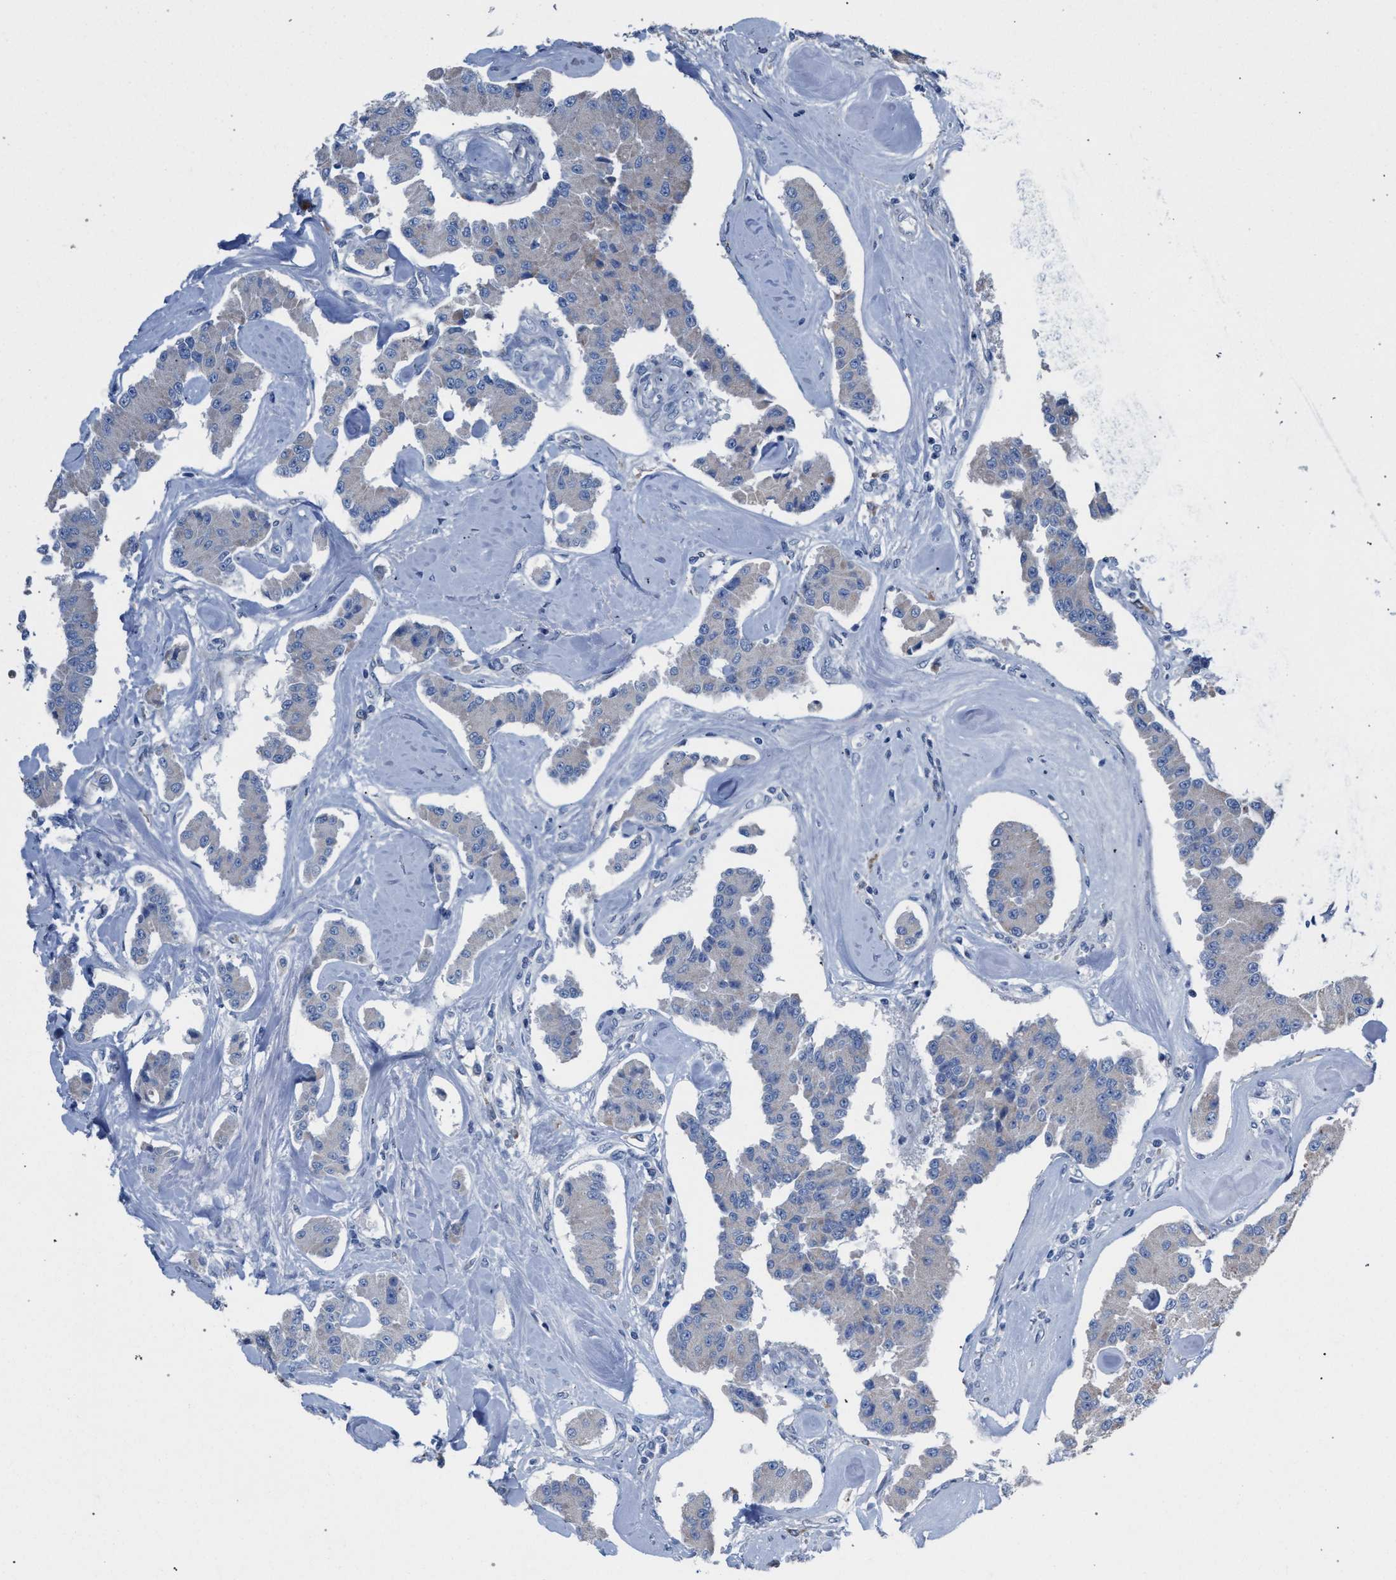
{"staining": {"intensity": "negative", "quantity": "none", "location": "none"}, "tissue": "carcinoid", "cell_type": "Tumor cells", "image_type": "cancer", "snomed": [{"axis": "morphology", "description": "Carcinoid, malignant, NOS"}, {"axis": "topography", "description": "Pancreas"}], "caption": "This is an immunohistochemistry image of human carcinoid. There is no staining in tumor cells.", "gene": "RNF135", "patient": {"sex": "male", "age": 41}}